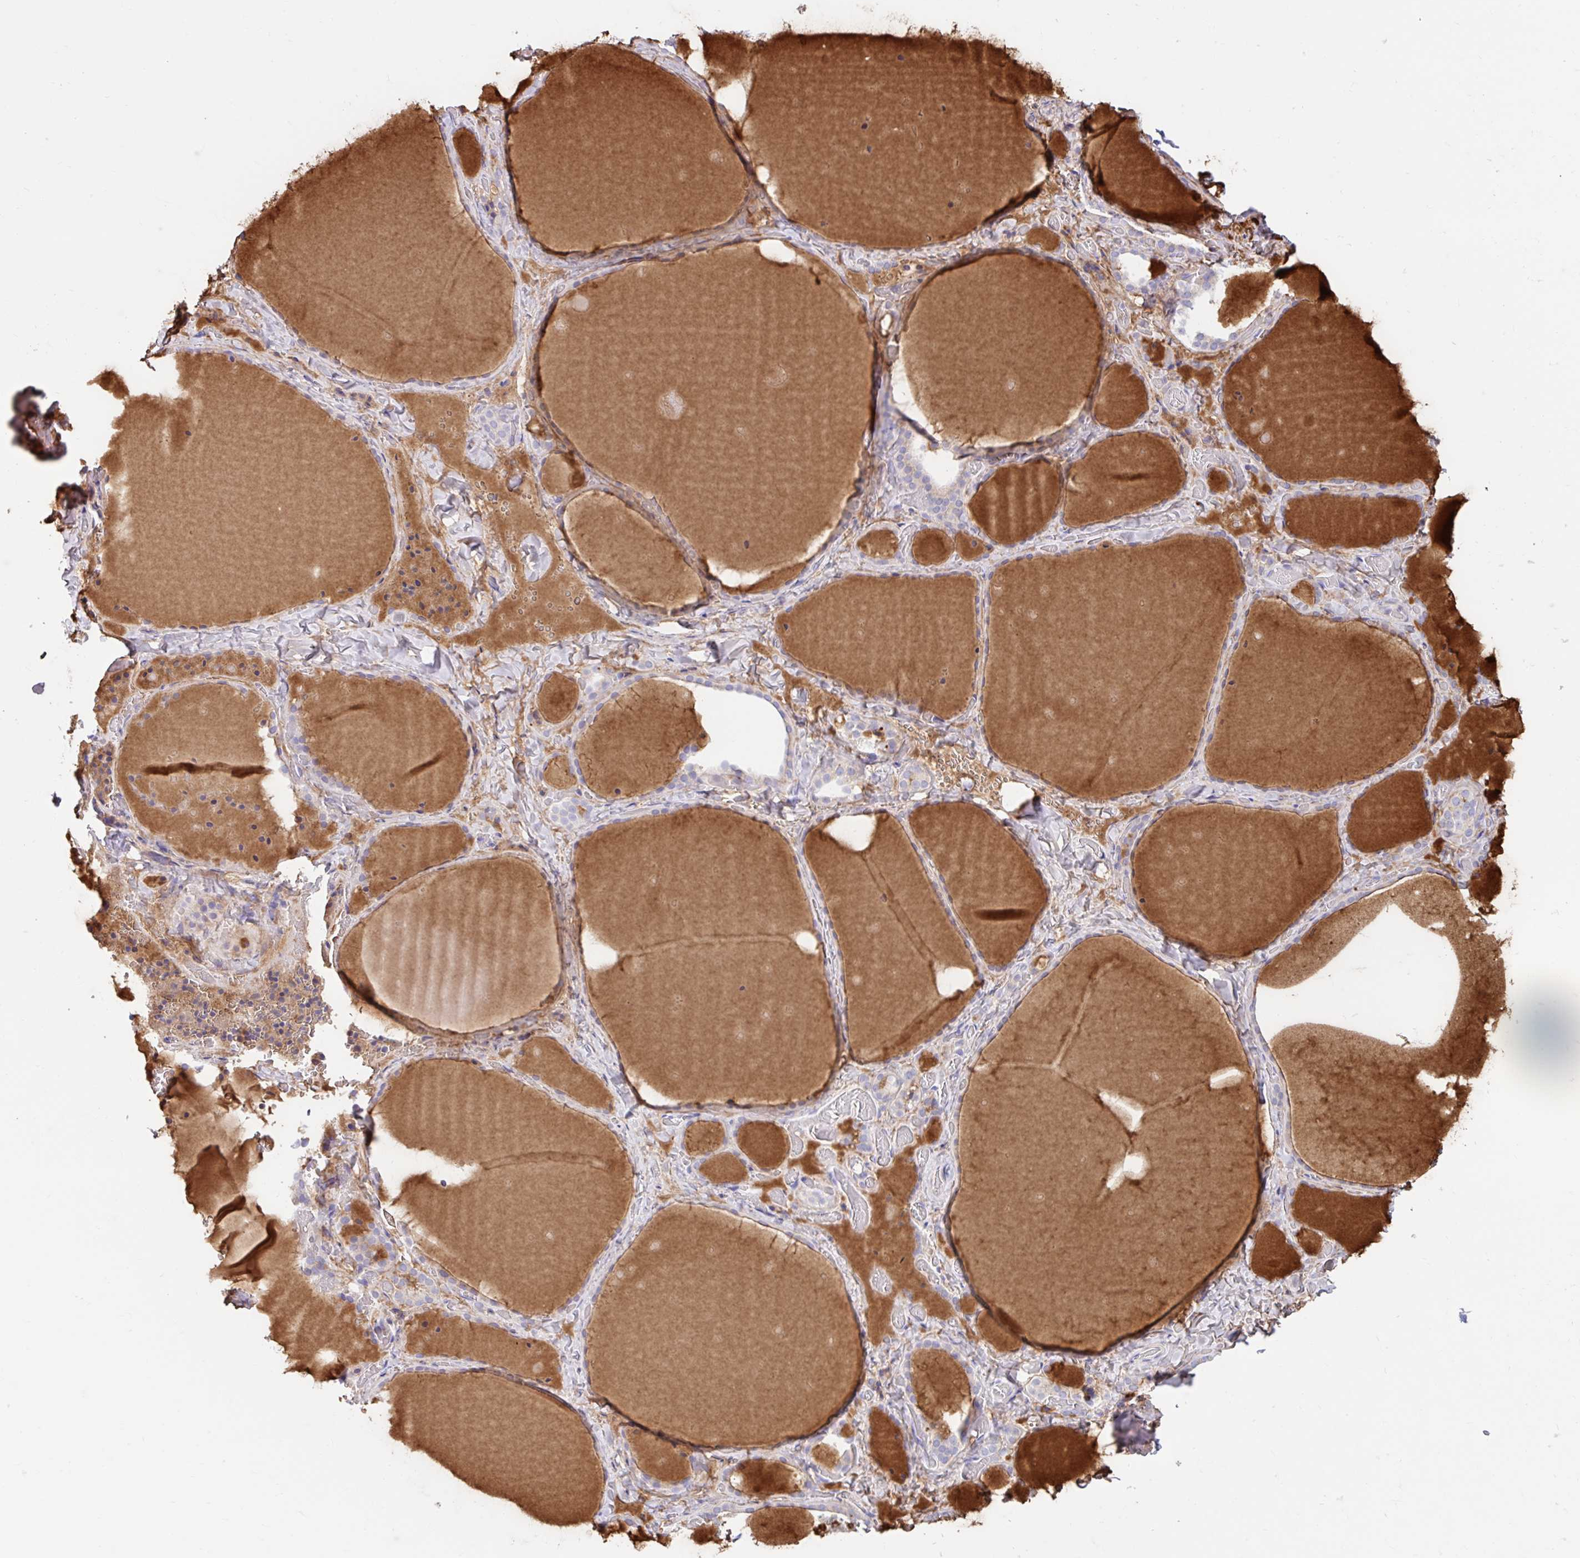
{"staining": {"intensity": "moderate", "quantity": "25%-75%", "location": "cytoplasmic/membranous"}, "tissue": "thyroid gland", "cell_type": "Glandular cells", "image_type": "normal", "snomed": [{"axis": "morphology", "description": "Normal tissue, NOS"}, {"axis": "topography", "description": "Thyroid gland"}], "caption": "A medium amount of moderate cytoplasmic/membranous positivity is seen in about 25%-75% of glandular cells in normal thyroid gland. The staining was performed using DAB to visualize the protein expression in brown, while the nuclei were stained in blue with hematoxylin (Magnification: 20x).", "gene": "ZNF33A", "patient": {"sex": "female", "age": 36}}